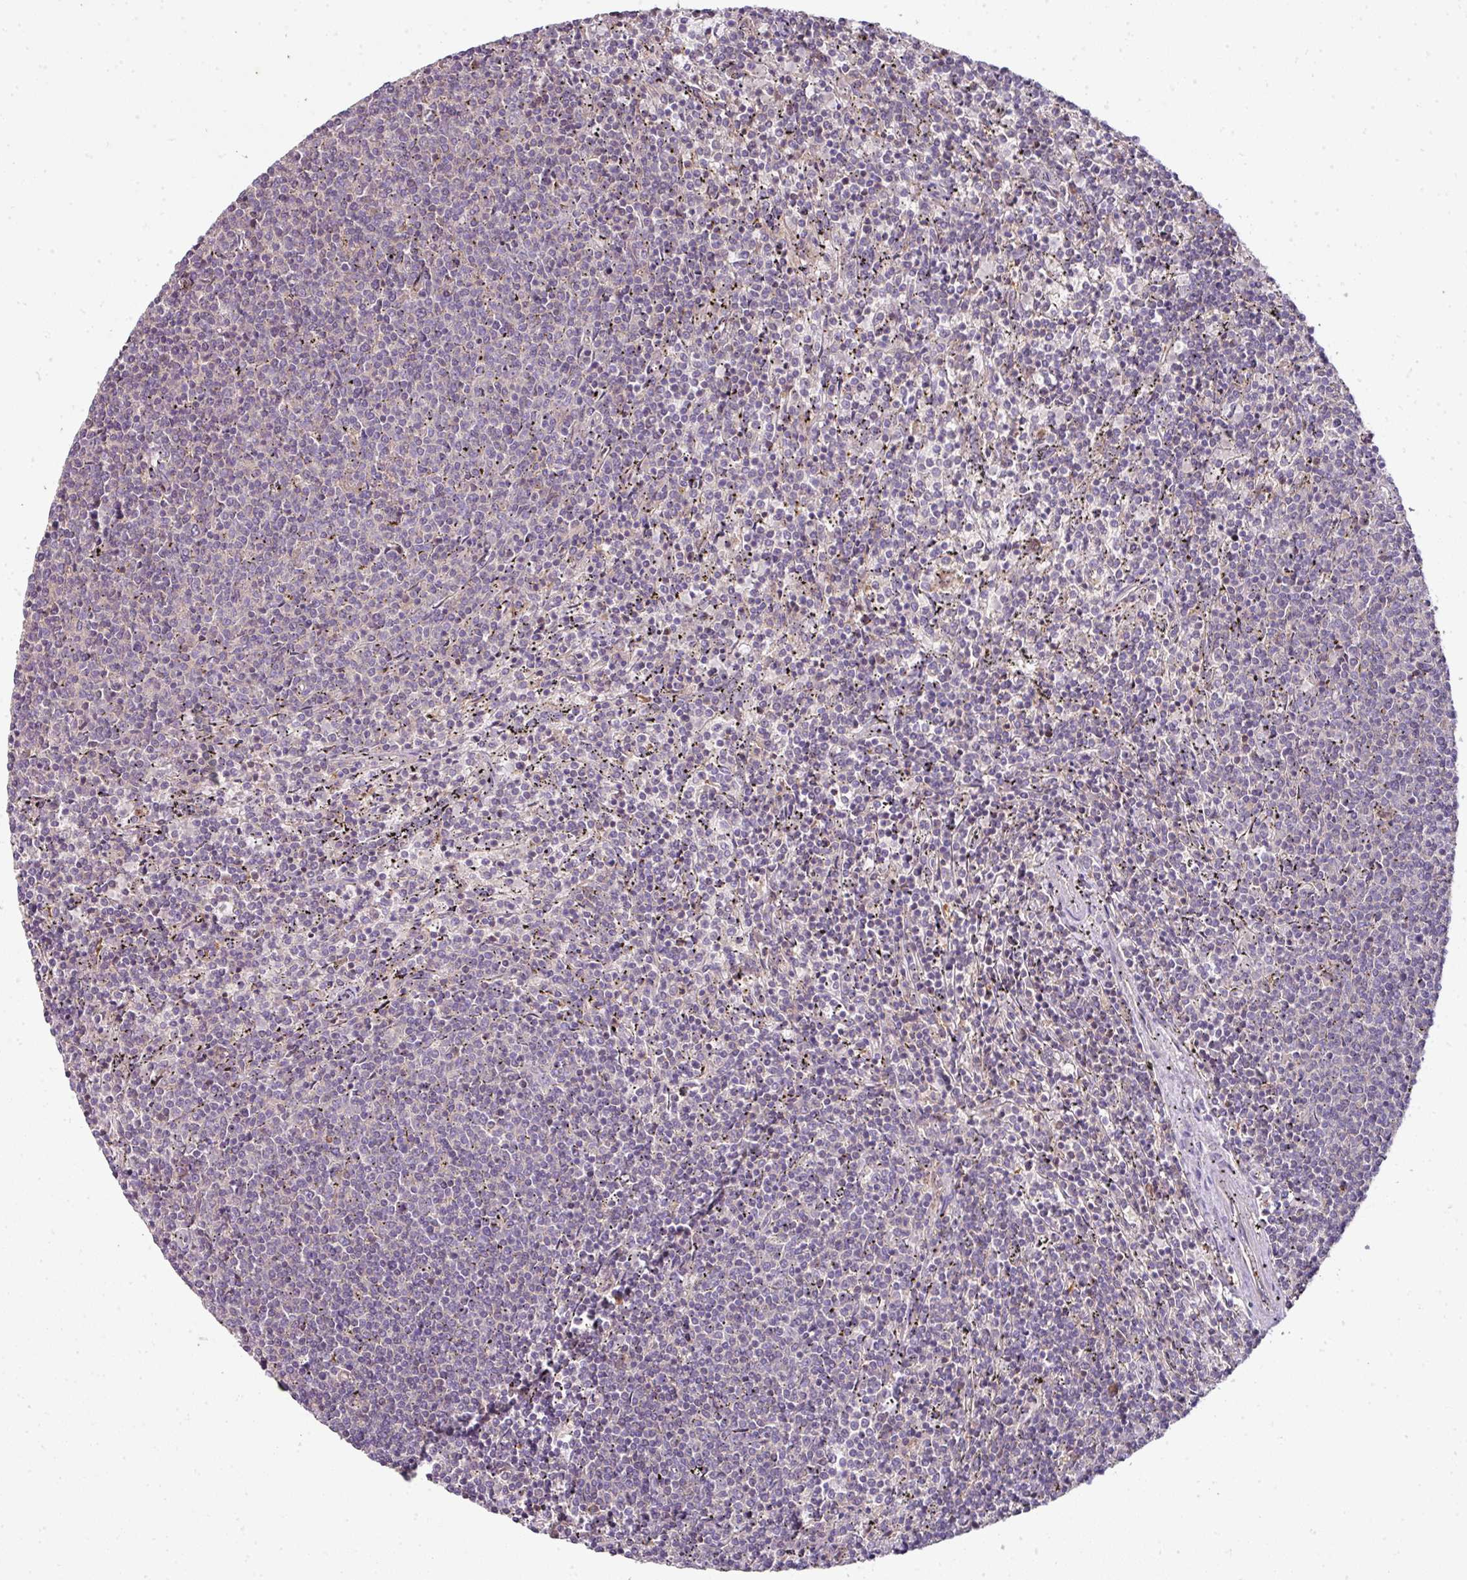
{"staining": {"intensity": "negative", "quantity": "none", "location": "none"}, "tissue": "lymphoma", "cell_type": "Tumor cells", "image_type": "cancer", "snomed": [{"axis": "morphology", "description": "Malignant lymphoma, non-Hodgkin's type, Low grade"}, {"axis": "topography", "description": "Spleen"}], "caption": "Lymphoma stained for a protein using IHC demonstrates no staining tumor cells.", "gene": "ANKRD18A", "patient": {"sex": "female", "age": 50}}